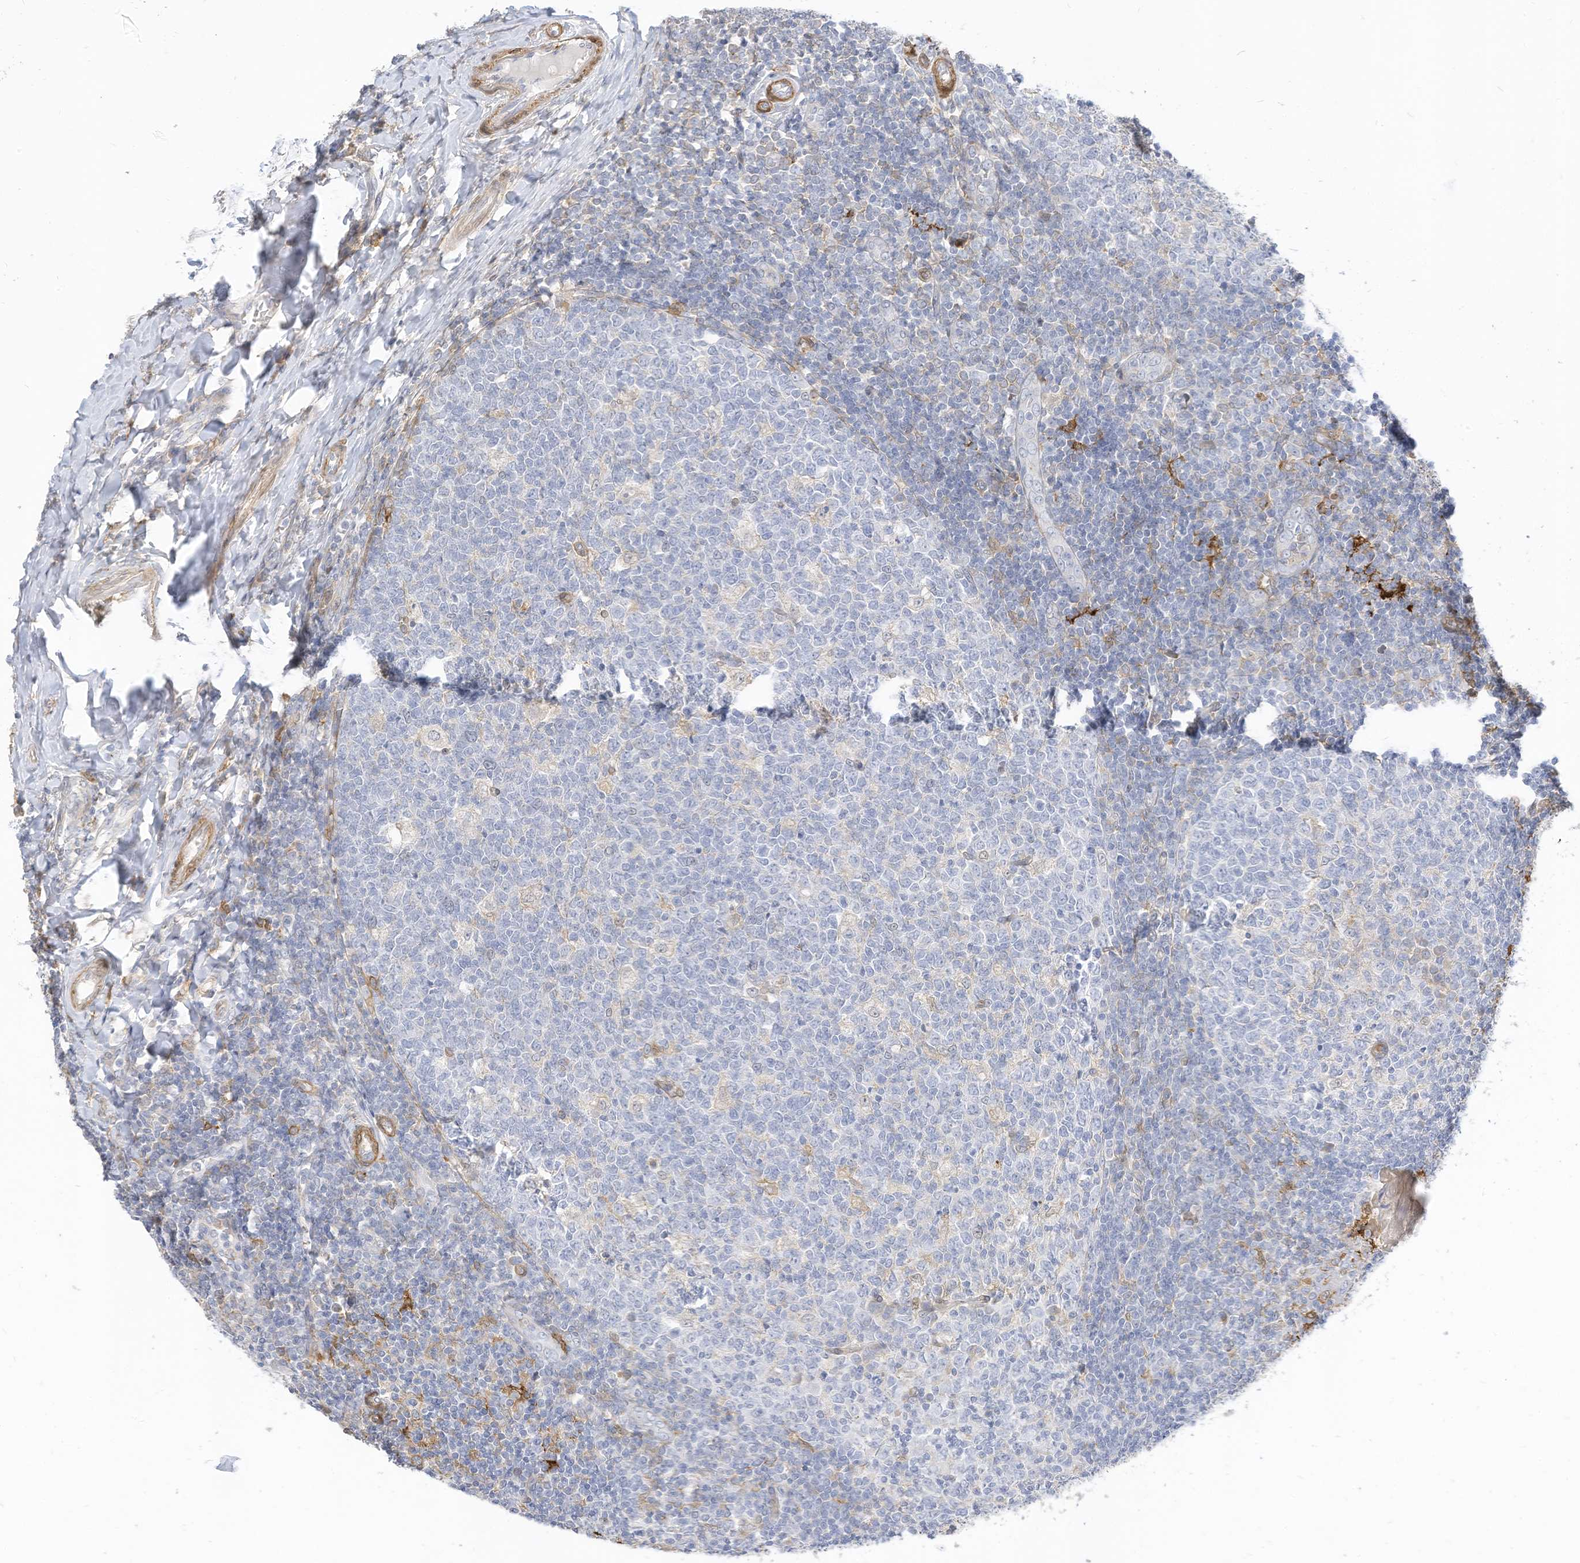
{"staining": {"intensity": "negative", "quantity": "none", "location": "none"}, "tissue": "tonsil", "cell_type": "Germinal center cells", "image_type": "normal", "snomed": [{"axis": "morphology", "description": "Normal tissue, NOS"}, {"axis": "topography", "description": "Tonsil"}], "caption": "High power microscopy histopathology image of an immunohistochemistry photomicrograph of unremarkable tonsil, revealing no significant expression in germinal center cells. (DAB immunohistochemistry, high magnification).", "gene": "ATP13A1", "patient": {"sex": "female", "age": 19}}